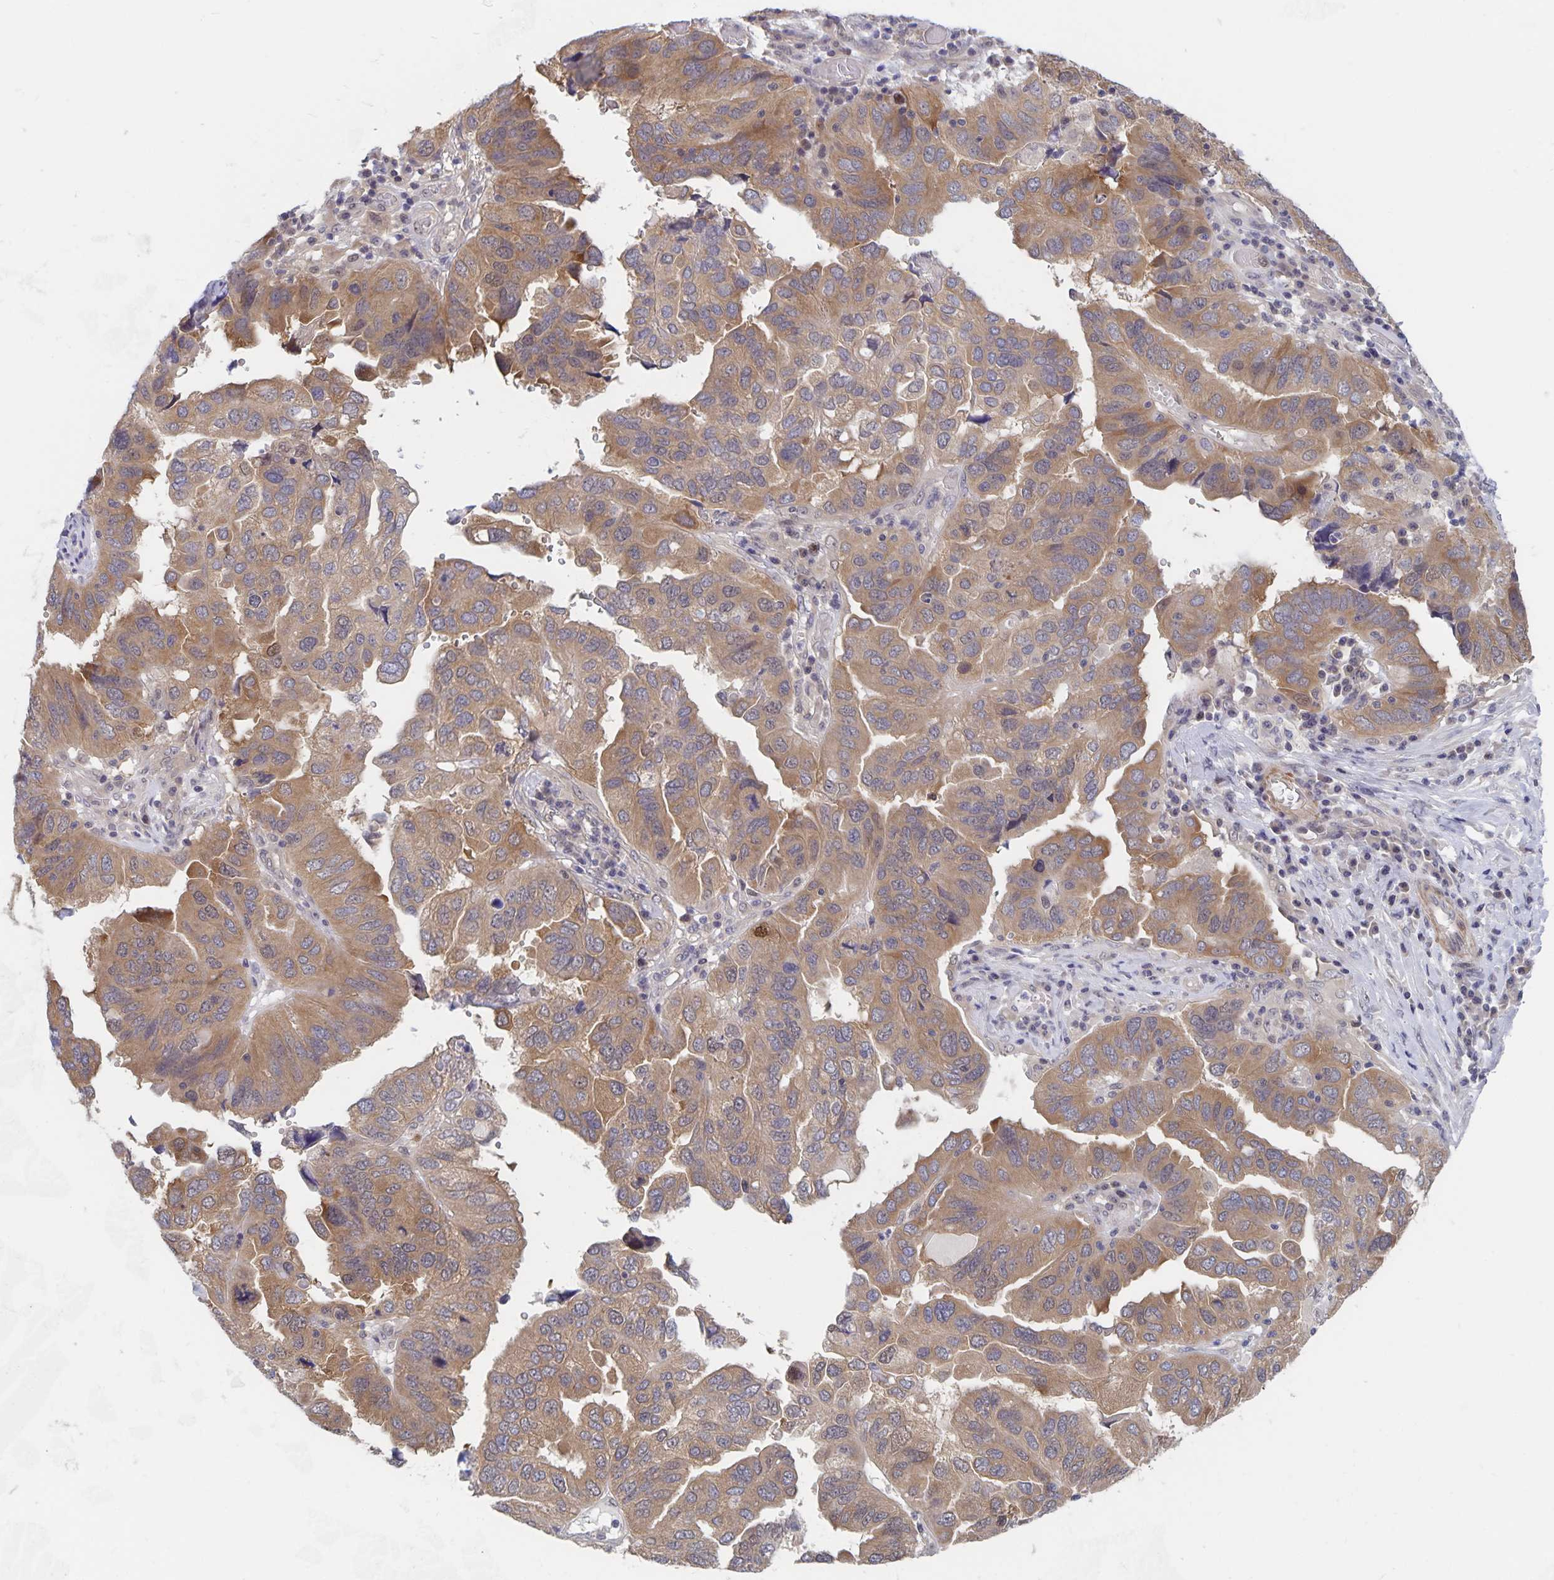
{"staining": {"intensity": "moderate", "quantity": ">75%", "location": "cytoplasmic/membranous"}, "tissue": "ovarian cancer", "cell_type": "Tumor cells", "image_type": "cancer", "snomed": [{"axis": "morphology", "description": "Cystadenocarcinoma, serous, NOS"}, {"axis": "topography", "description": "Ovary"}], "caption": "Immunohistochemical staining of human ovarian serous cystadenocarcinoma demonstrates moderate cytoplasmic/membranous protein positivity in approximately >75% of tumor cells.", "gene": "BAG6", "patient": {"sex": "female", "age": 79}}